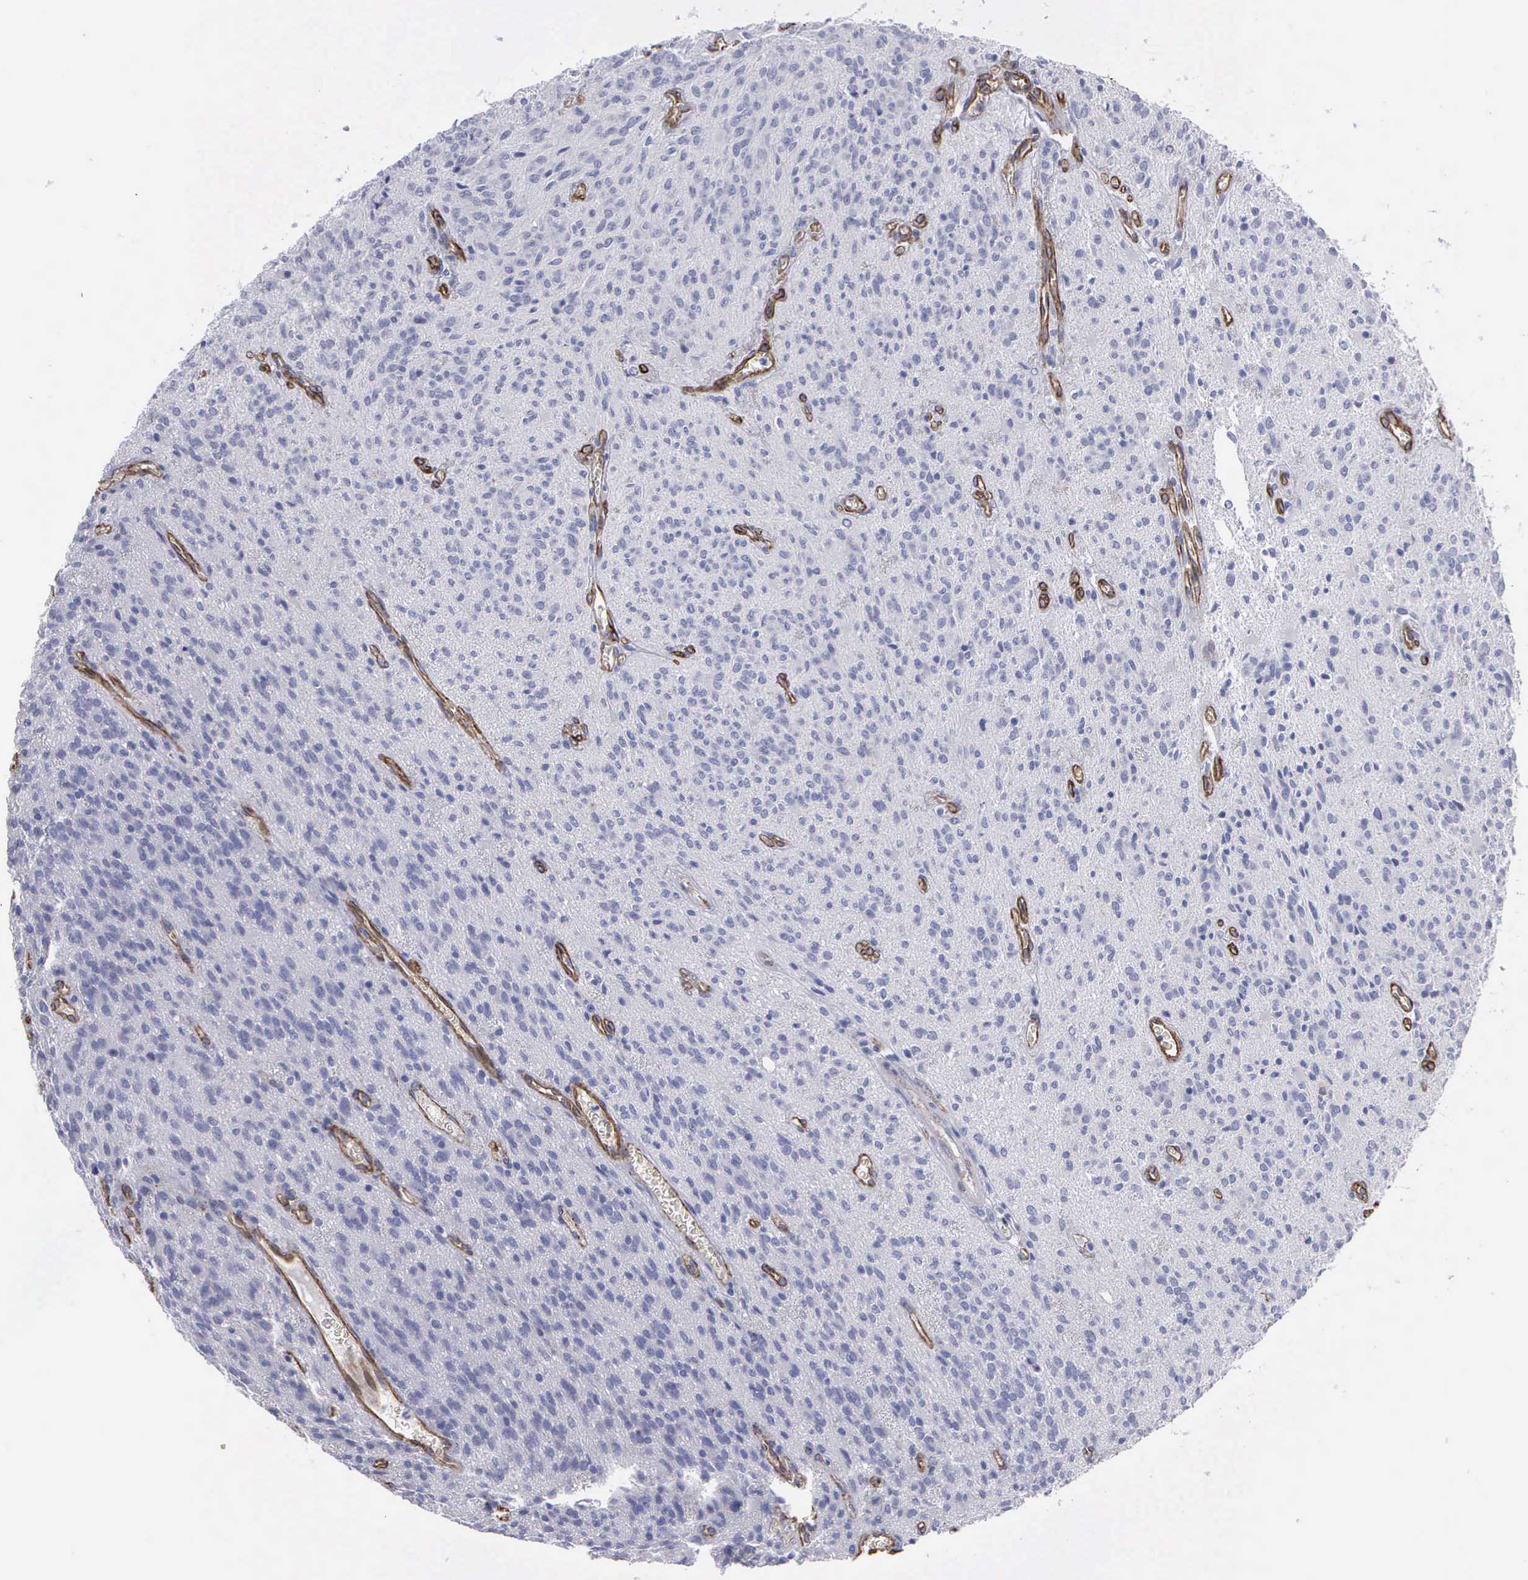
{"staining": {"intensity": "negative", "quantity": "none", "location": "none"}, "tissue": "glioma", "cell_type": "Tumor cells", "image_type": "cancer", "snomed": [{"axis": "morphology", "description": "Glioma, malignant, Low grade"}, {"axis": "topography", "description": "Brain"}], "caption": "DAB immunohistochemical staining of malignant low-grade glioma exhibits no significant staining in tumor cells. (DAB (3,3'-diaminobenzidine) IHC, high magnification).", "gene": "MAGEB10", "patient": {"sex": "female", "age": 15}}